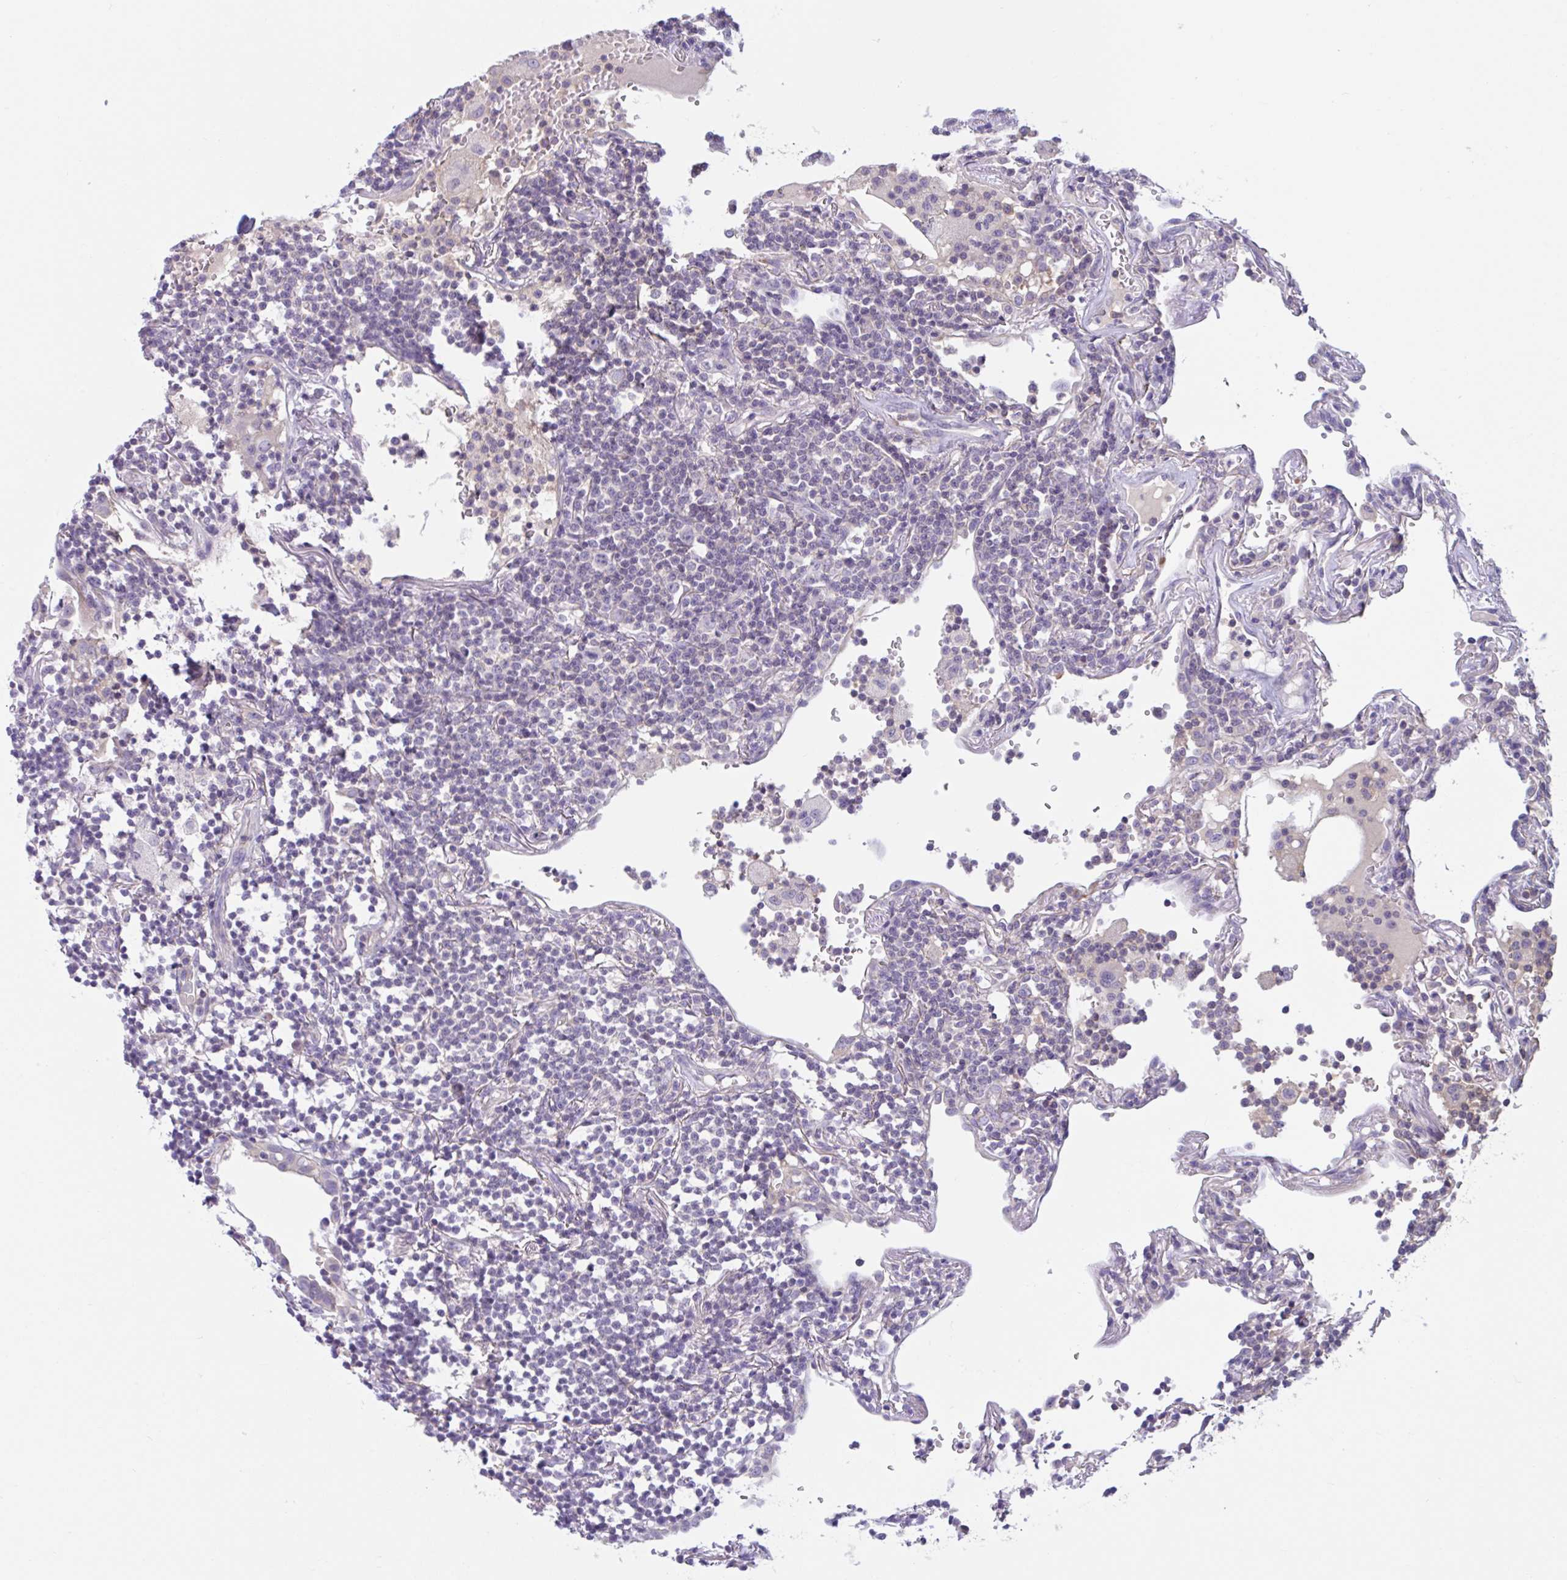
{"staining": {"intensity": "negative", "quantity": "none", "location": "none"}, "tissue": "lymphoma", "cell_type": "Tumor cells", "image_type": "cancer", "snomed": [{"axis": "morphology", "description": "Malignant lymphoma, non-Hodgkin's type, Low grade"}, {"axis": "topography", "description": "Lung"}], "caption": "DAB immunohistochemical staining of human malignant lymphoma, non-Hodgkin's type (low-grade) exhibits no significant positivity in tumor cells.", "gene": "WNT9B", "patient": {"sex": "female", "age": 71}}